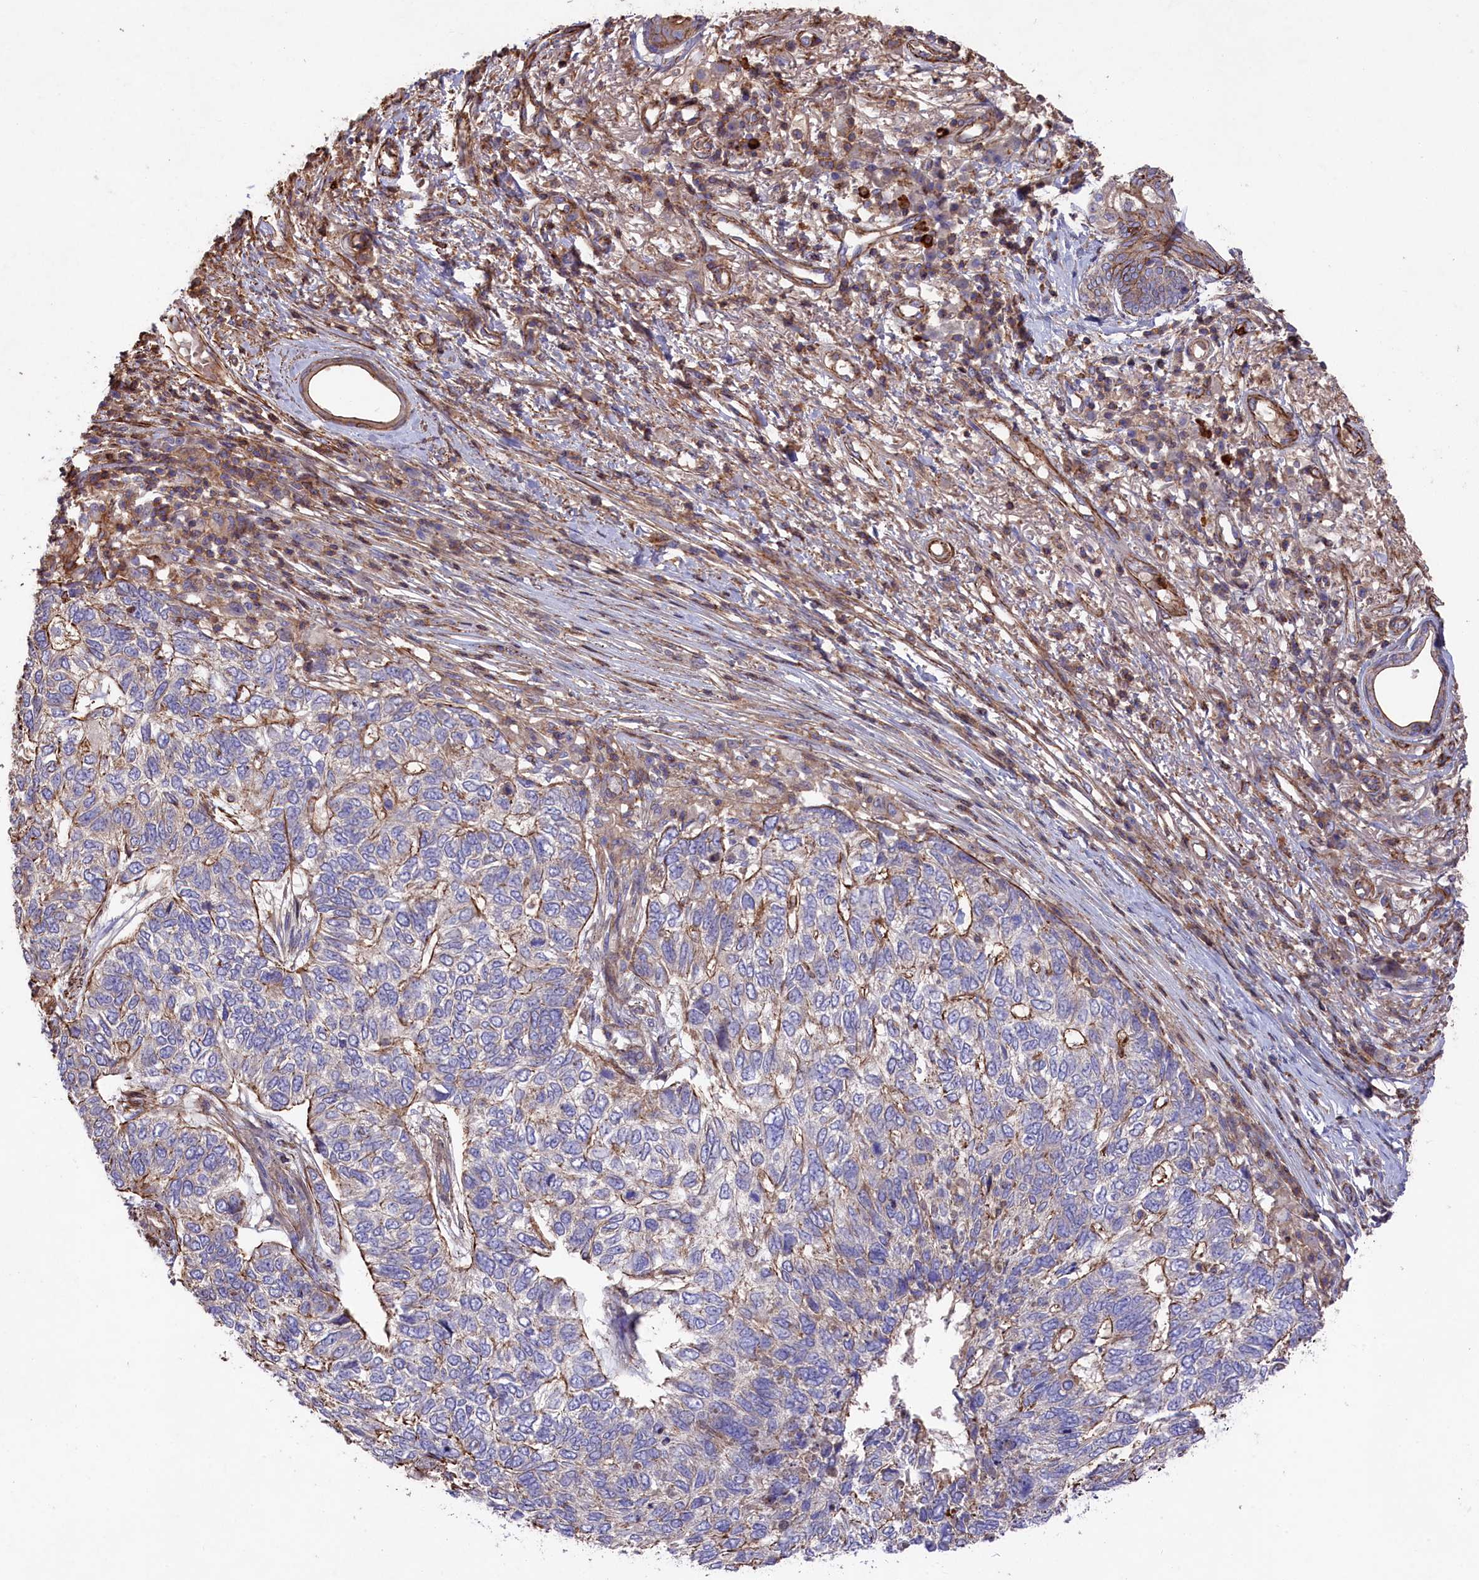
{"staining": {"intensity": "moderate", "quantity": "25%-75%", "location": "cytoplasmic/membranous"}, "tissue": "skin cancer", "cell_type": "Tumor cells", "image_type": "cancer", "snomed": [{"axis": "morphology", "description": "Basal cell carcinoma"}, {"axis": "topography", "description": "Skin"}], "caption": "Skin cancer was stained to show a protein in brown. There is medium levels of moderate cytoplasmic/membranous staining in approximately 25%-75% of tumor cells.", "gene": "RAPSN", "patient": {"sex": "female", "age": 65}}